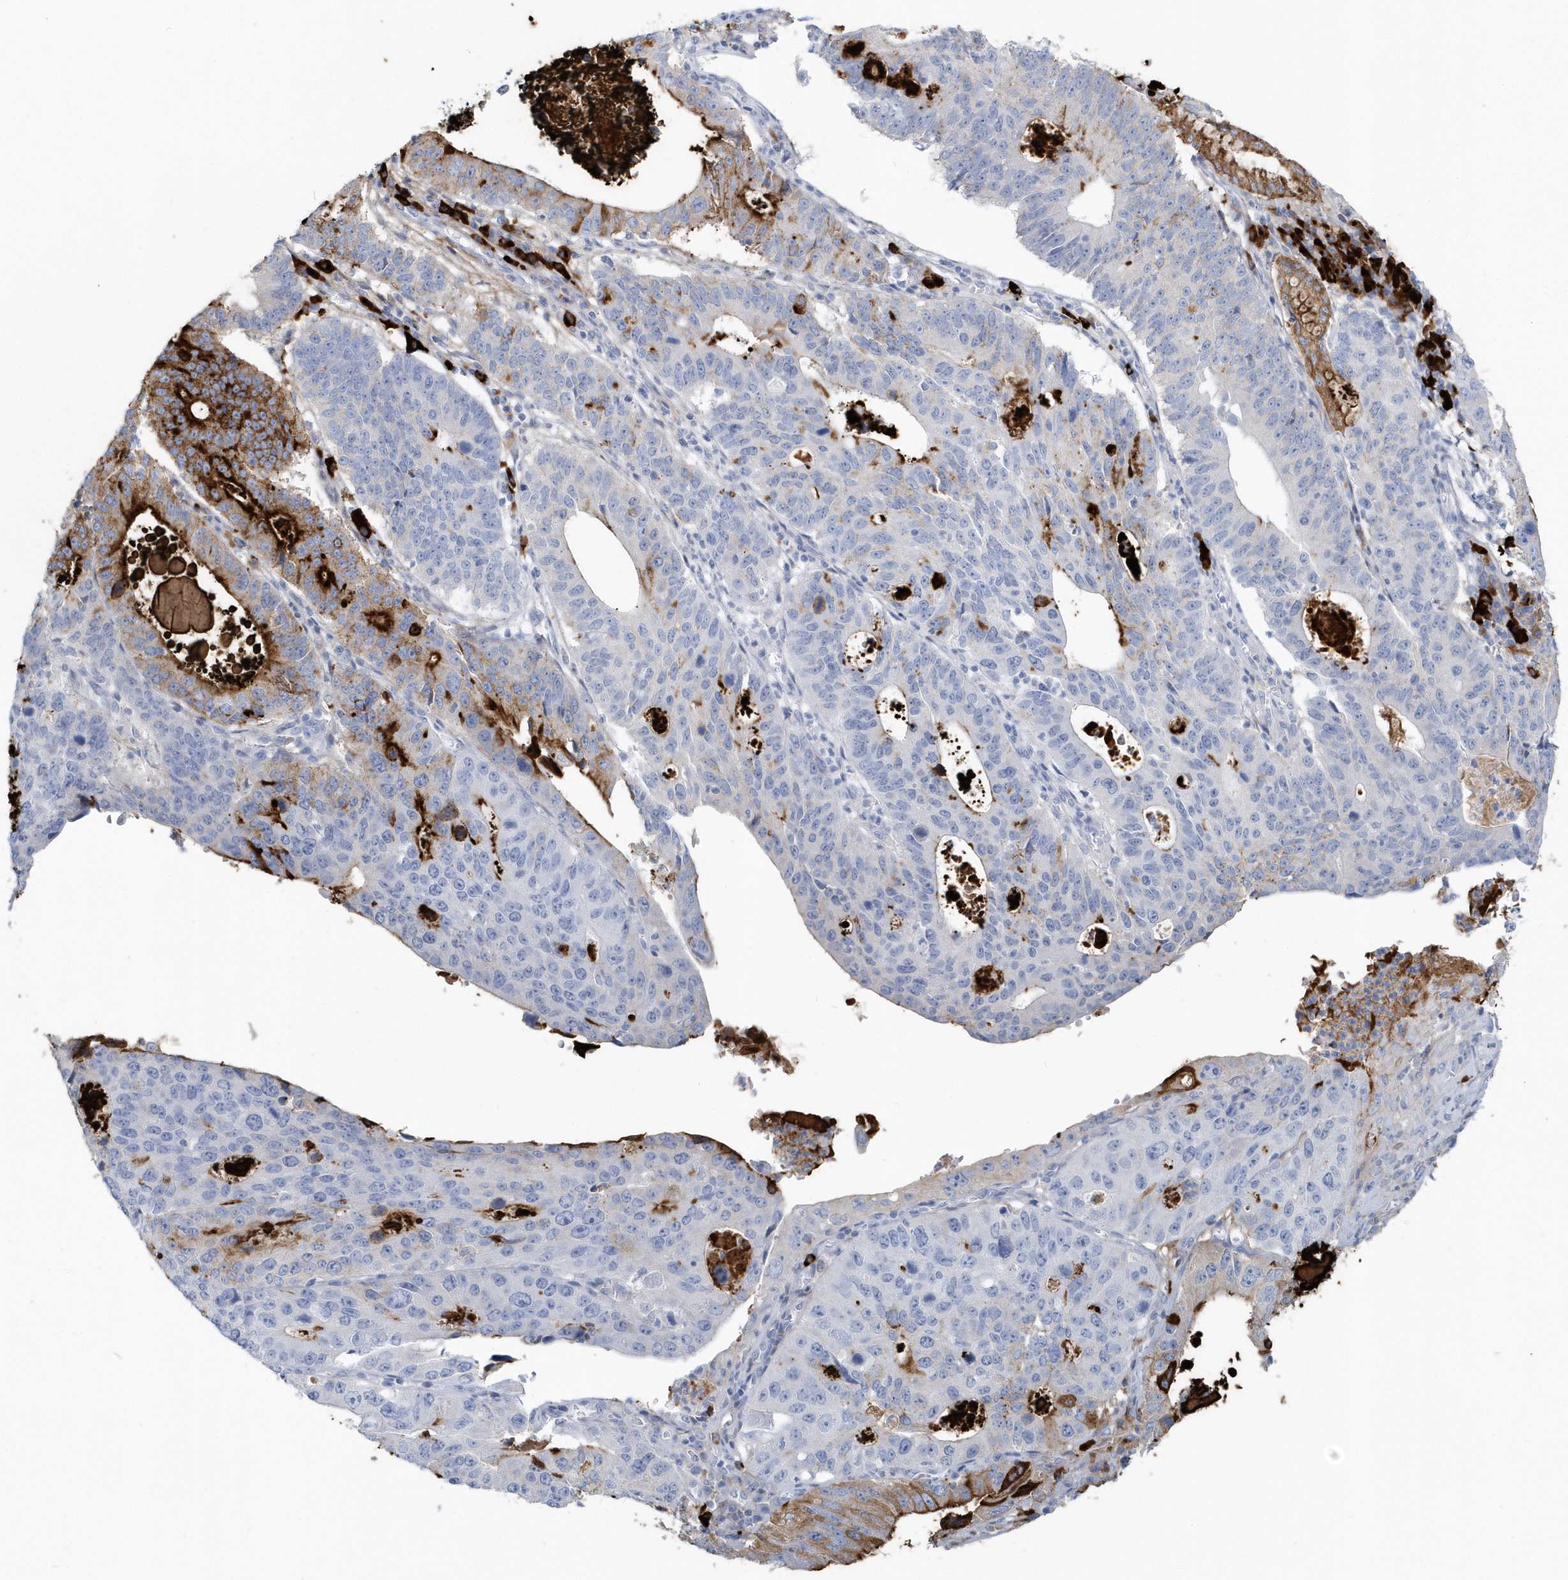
{"staining": {"intensity": "strong", "quantity": "<25%", "location": "cytoplasmic/membranous"}, "tissue": "stomach cancer", "cell_type": "Tumor cells", "image_type": "cancer", "snomed": [{"axis": "morphology", "description": "Adenocarcinoma, NOS"}, {"axis": "topography", "description": "Stomach"}], "caption": "Immunohistochemistry (IHC) (DAB (3,3'-diaminobenzidine)) staining of stomach adenocarcinoma exhibits strong cytoplasmic/membranous protein expression in about <25% of tumor cells.", "gene": "JCHAIN", "patient": {"sex": "male", "age": 59}}